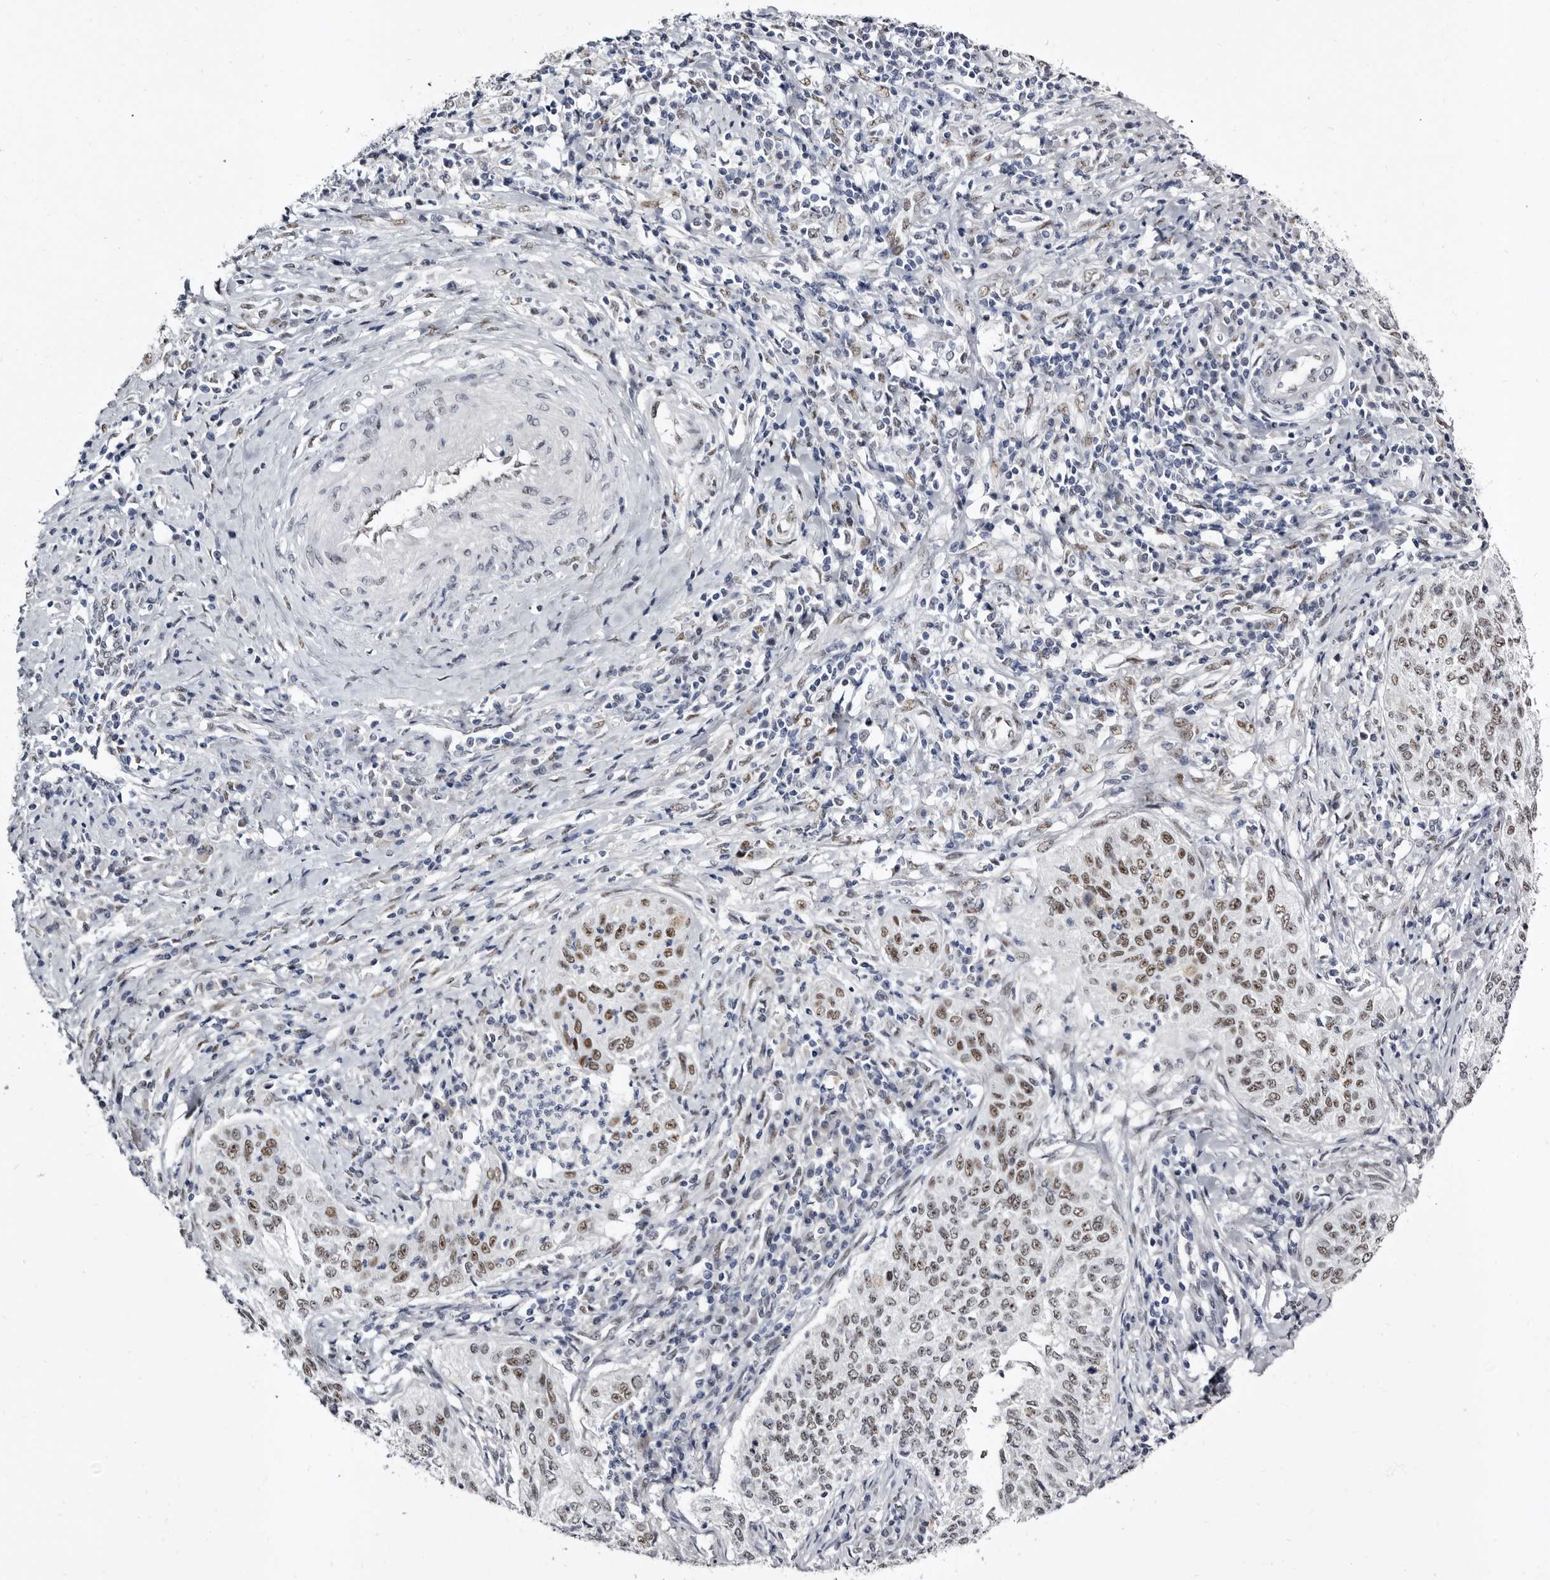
{"staining": {"intensity": "moderate", "quantity": ">75%", "location": "nuclear"}, "tissue": "cervical cancer", "cell_type": "Tumor cells", "image_type": "cancer", "snomed": [{"axis": "morphology", "description": "Squamous cell carcinoma, NOS"}, {"axis": "topography", "description": "Cervix"}], "caption": "Protein staining of squamous cell carcinoma (cervical) tissue reveals moderate nuclear expression in approximately >75% of tumor cells.", "gene": "ZNF326", "patient": {"sex": "female", "age": 30}}